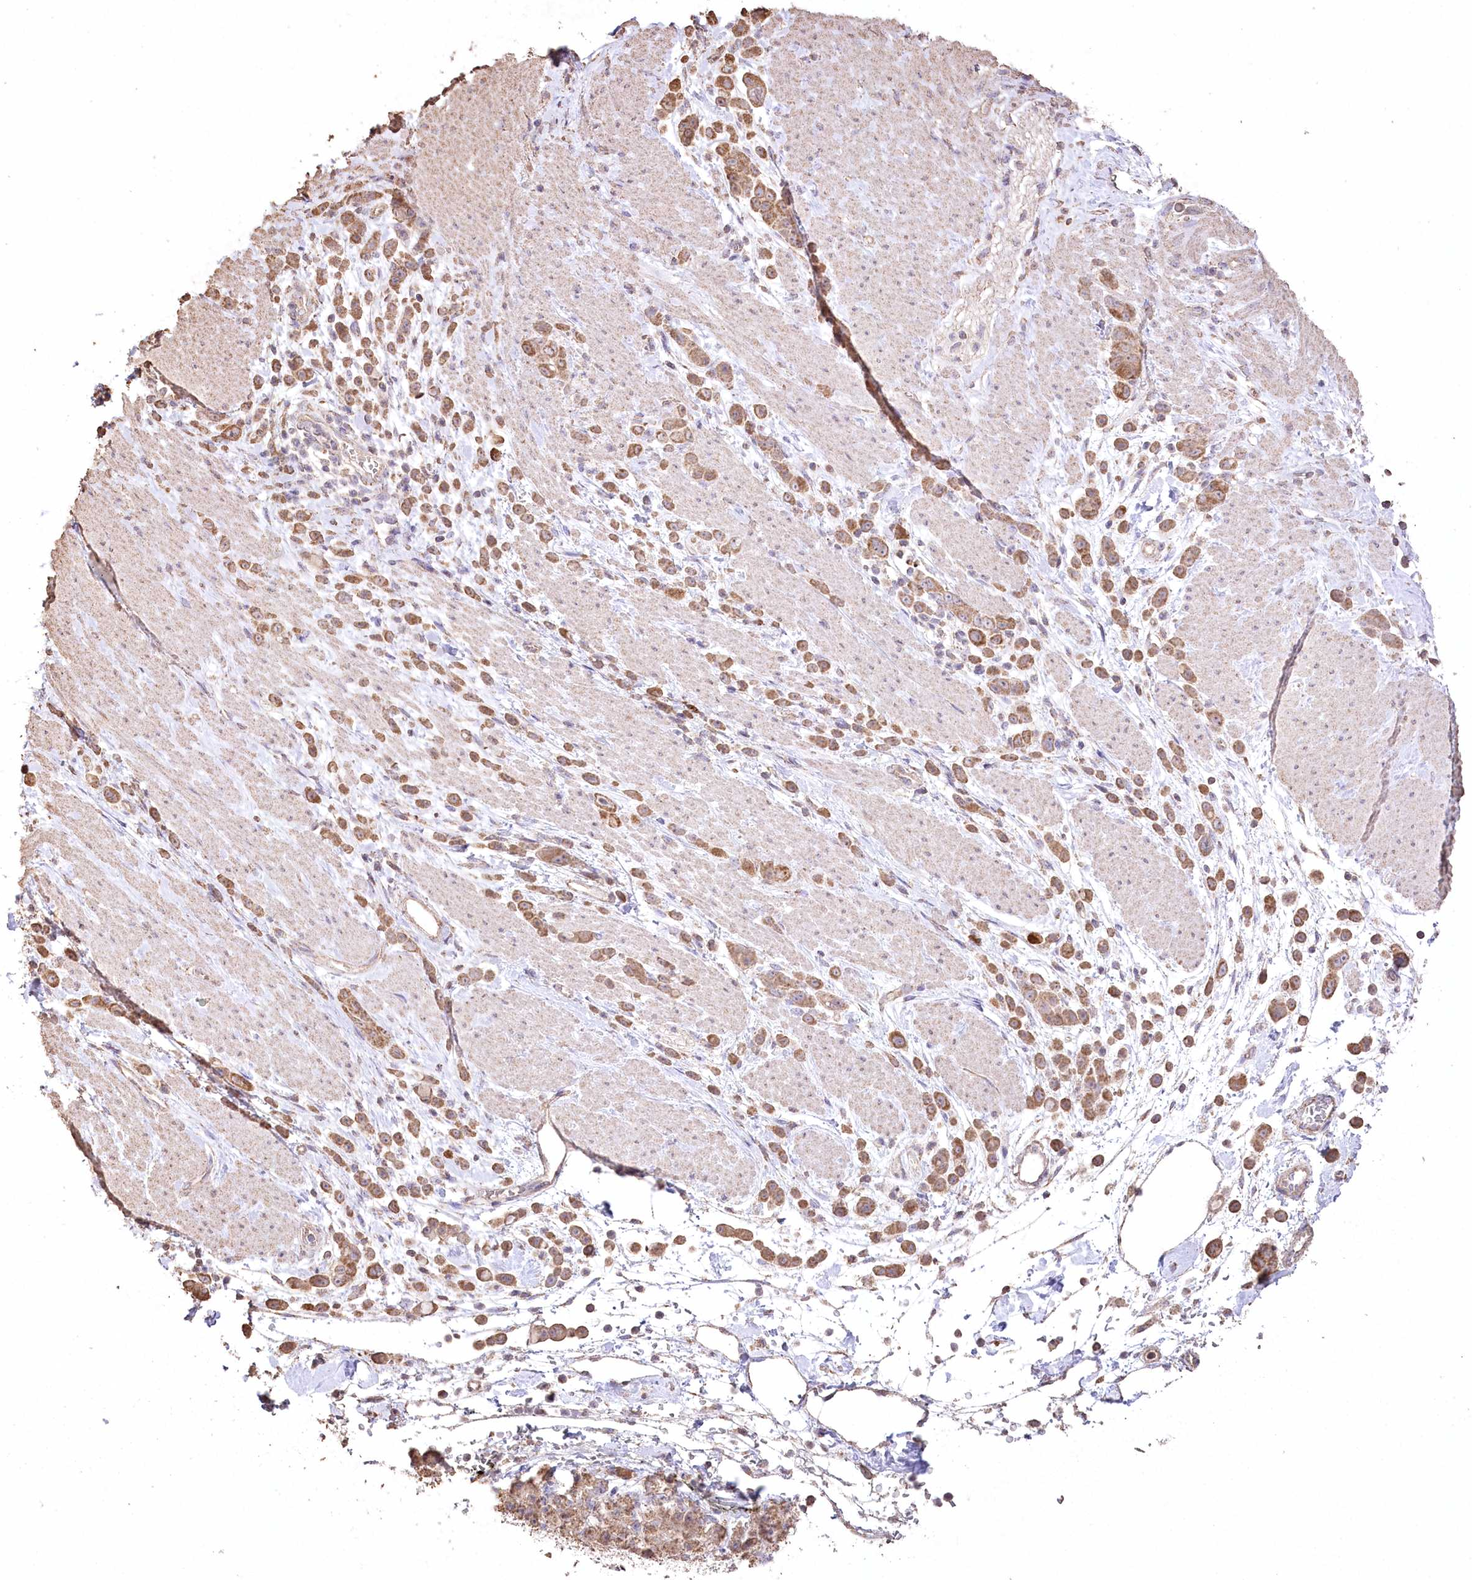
{"staining": {"intensity": "moderate", "quantity": ">75%", "location": "cytoplasmic/membranous"}, "tissue": "pancreatic cancer", "cell_type": "Tumor cells", "image_type": "cancer", "snomed": [{"axis": "morphology", "description": "Normal tissue, NOS"}, {"axis": "morphology", "description": "Adenocarcinoma, NOS"}, {"axis": "topography", "description": "Pancreas"}], "caption": "Pancreatic cancer (adenocarcinoma) tissue demonstrates moderate cytoplasmic/membranous positivity in approximately >75% of tumor cells", "gene": "IREB2", "patient": {"sex": "female", "age": 64}}